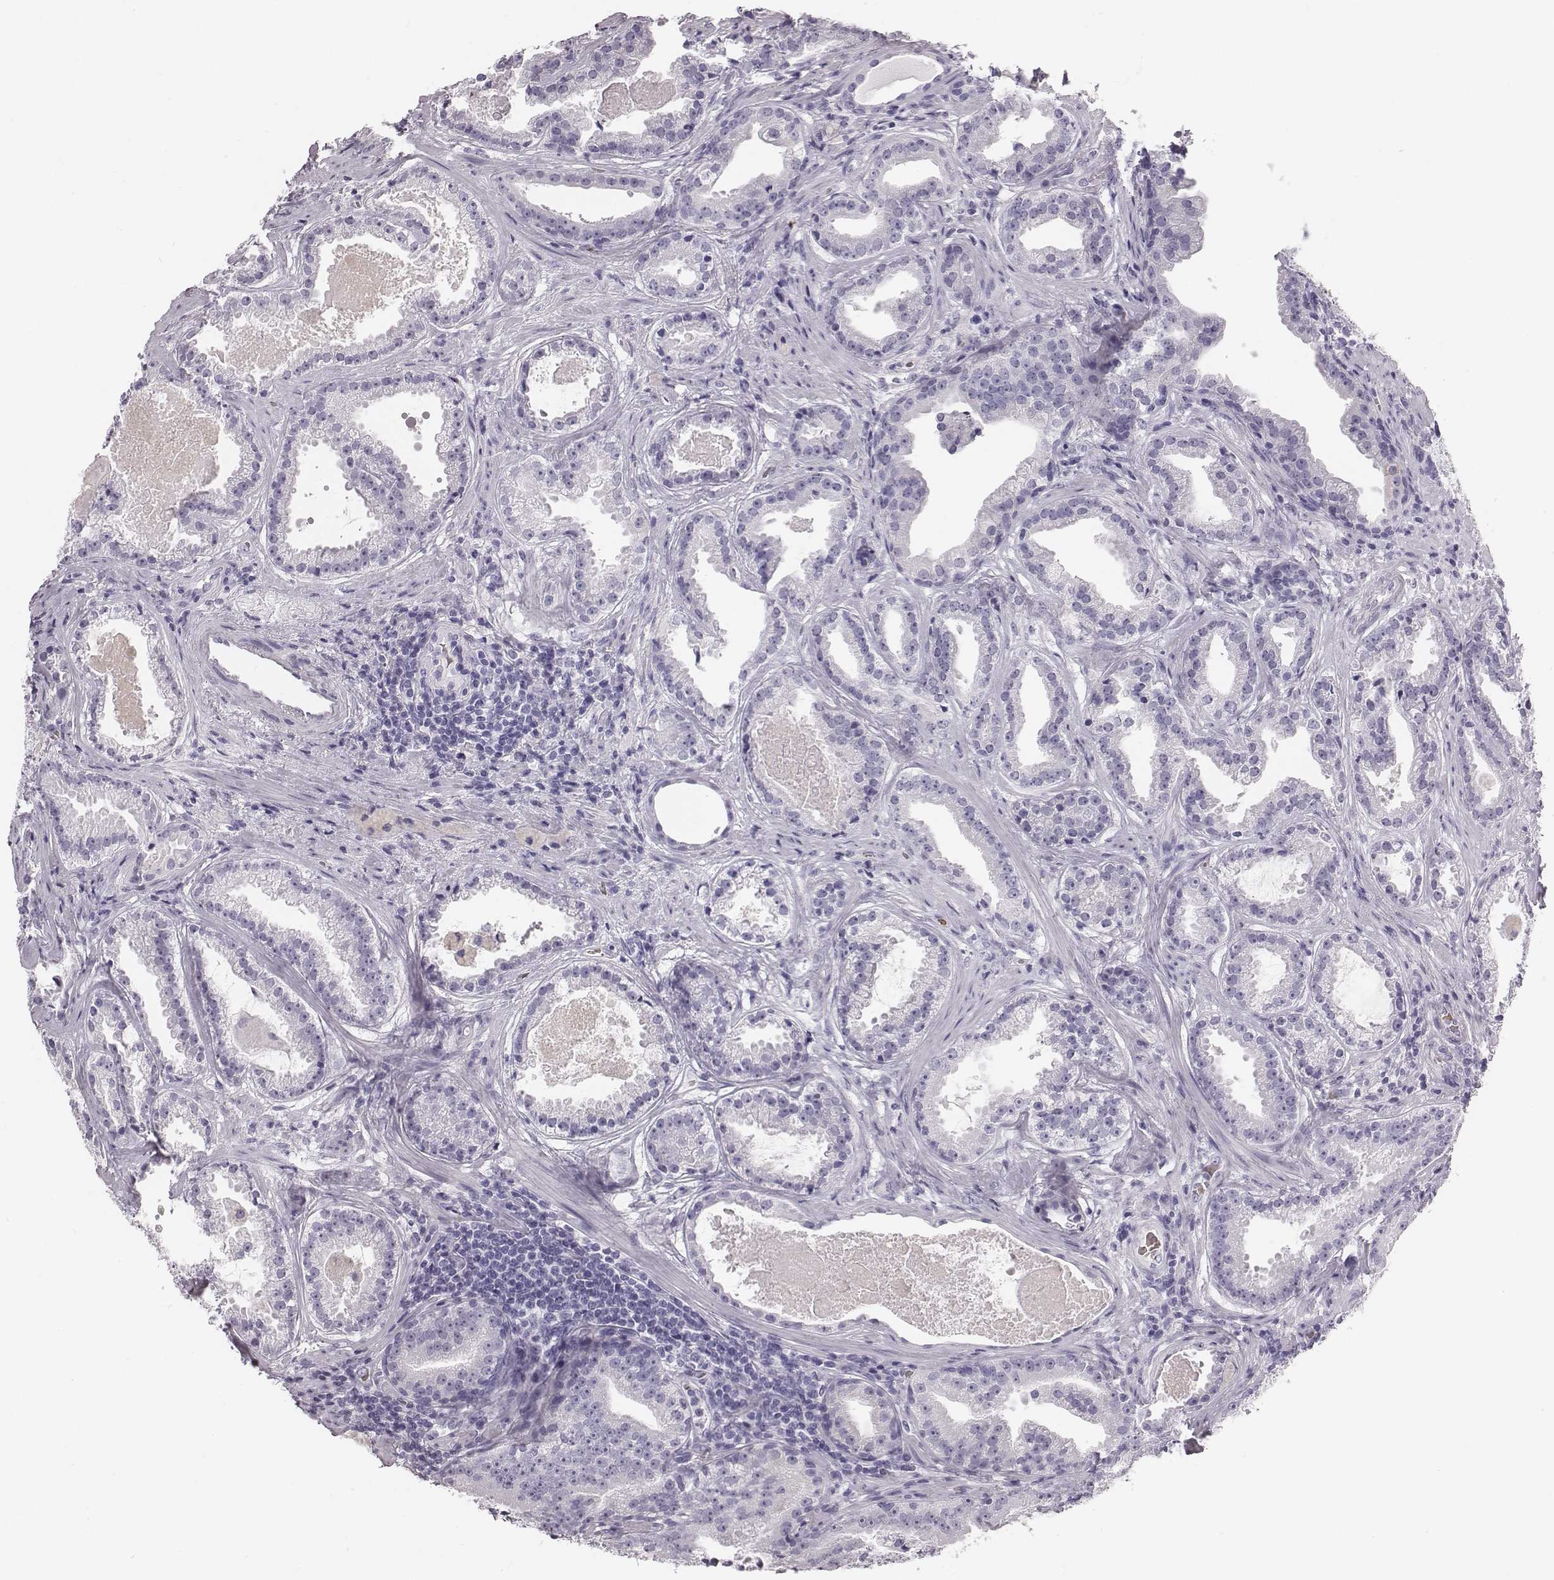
{"staining": {"intensity": "negative", "quantity": "none", "location": "none"}, "tissue": "prostate cancer", "cell_type": "Tumor cells", "image_type": "cancer", "snomed": [{"axis": "morphology", "description": "Adenocarcinoma, NOS"}, {"axis": "morphology", "description": "Adenocarcinoma, High grade"}, {"axis": "topography", "description": "Prostate"}], "caption": "High power microscopy histopathology image of an immunohistochemistry (IHC) image of prostate cancer, revealing no significant positivity in tumor cells.", "gene": "HBZ", "patient": {"sex": "male", "age": 64}}